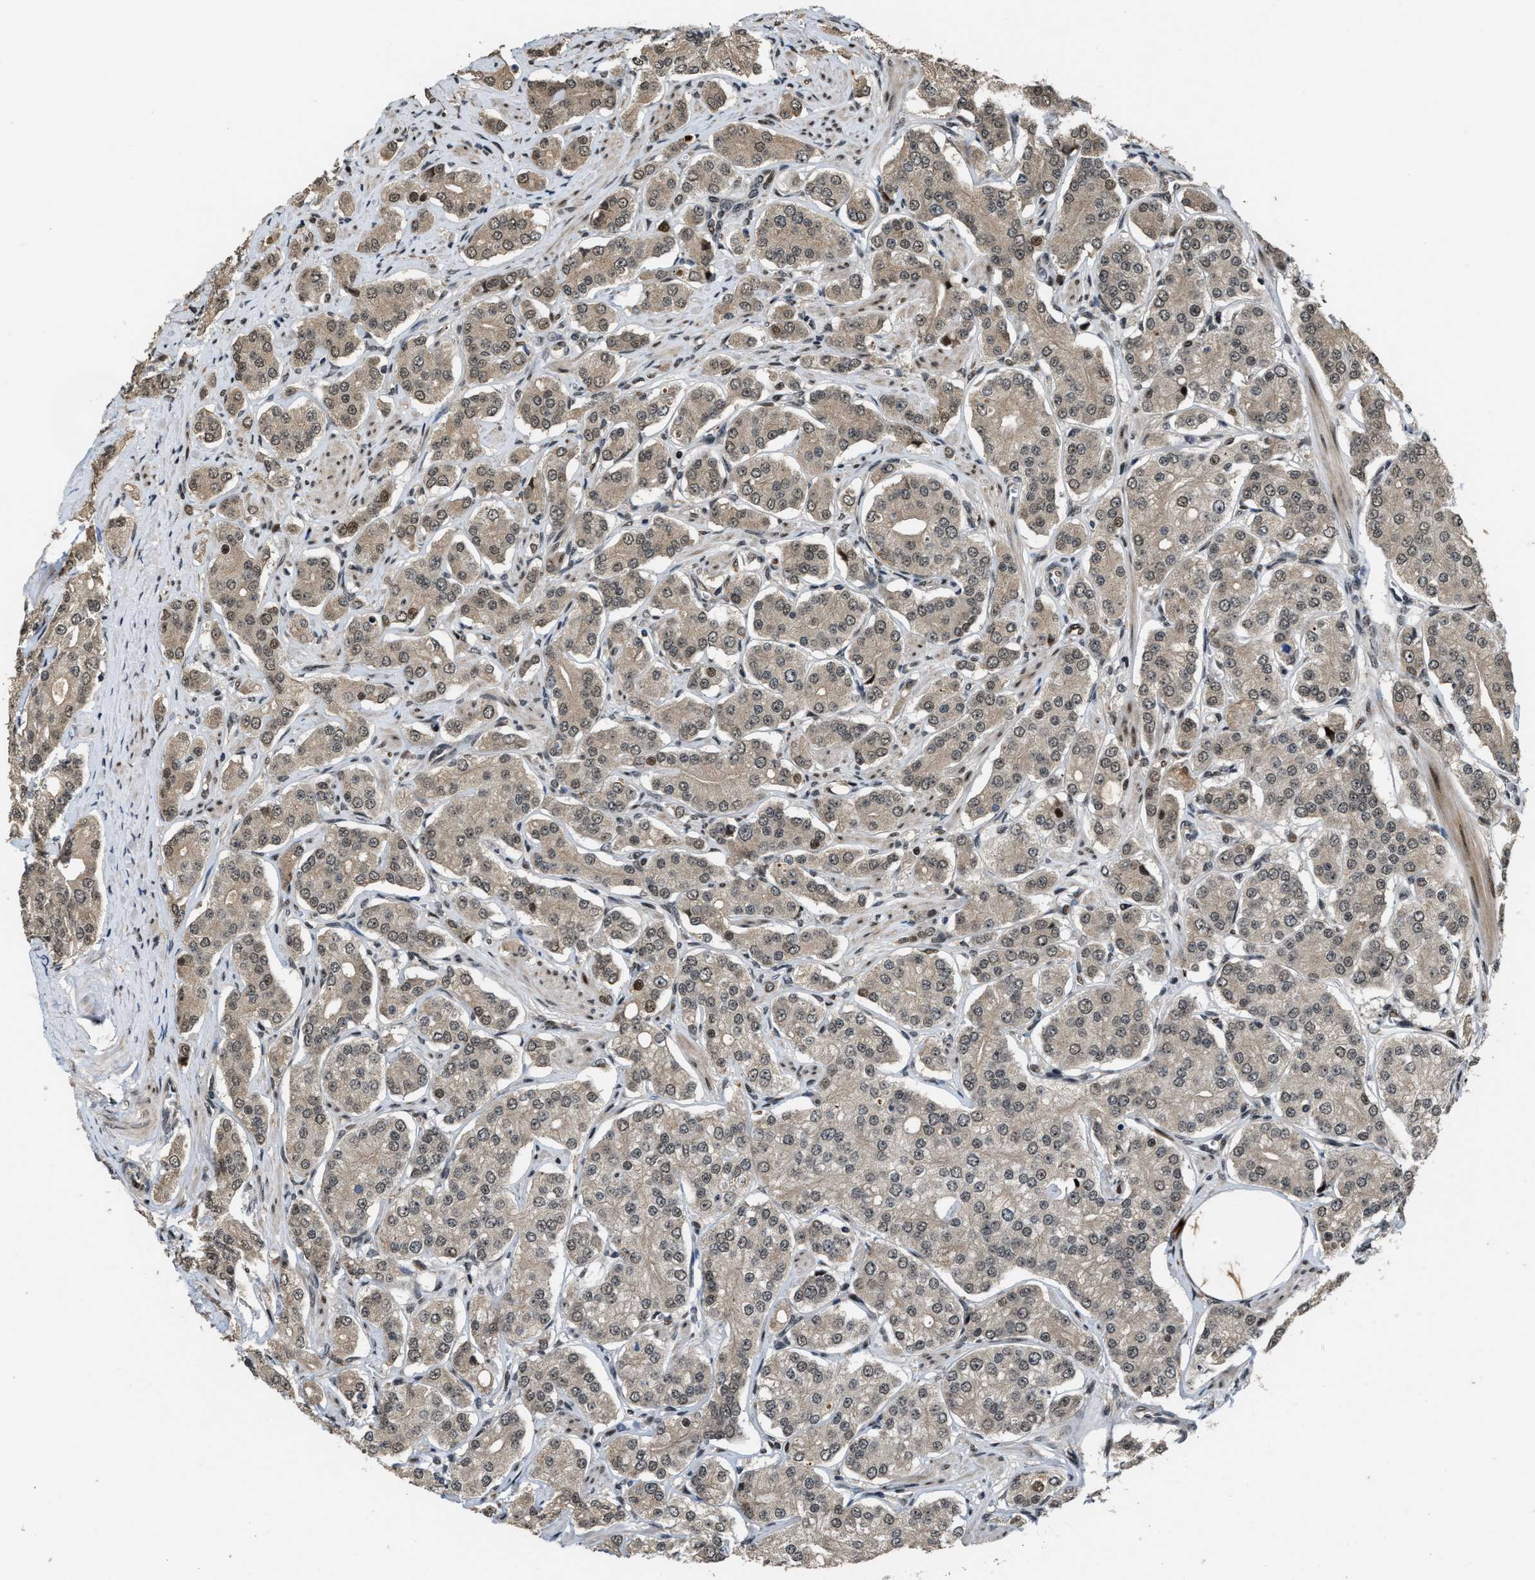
{"staining": {"intensity": "moderate", "quantity": "25%-75%", "location": "cytoplasmic/membranous,nuclear"}, "tissue": "prostate cancer", "cell_type": "Tumor cells", "image_type": "cancer", "snomed": [{"axis": "morphology", "description": "Adenocarcinoma, Low grade"}, {"axis": "topography", "description": "Prostate"}], "caption": "The micrograph reveals a brown stain indicating the presence of a protein in the cytoplasmic/membranous and nuclear of tumor cells in low-grade adenocarcinoma (prostate). Nuclei are stained in blue.", "gene": "SERTAD2", "patient": {"sex": "male", "age": 69}}